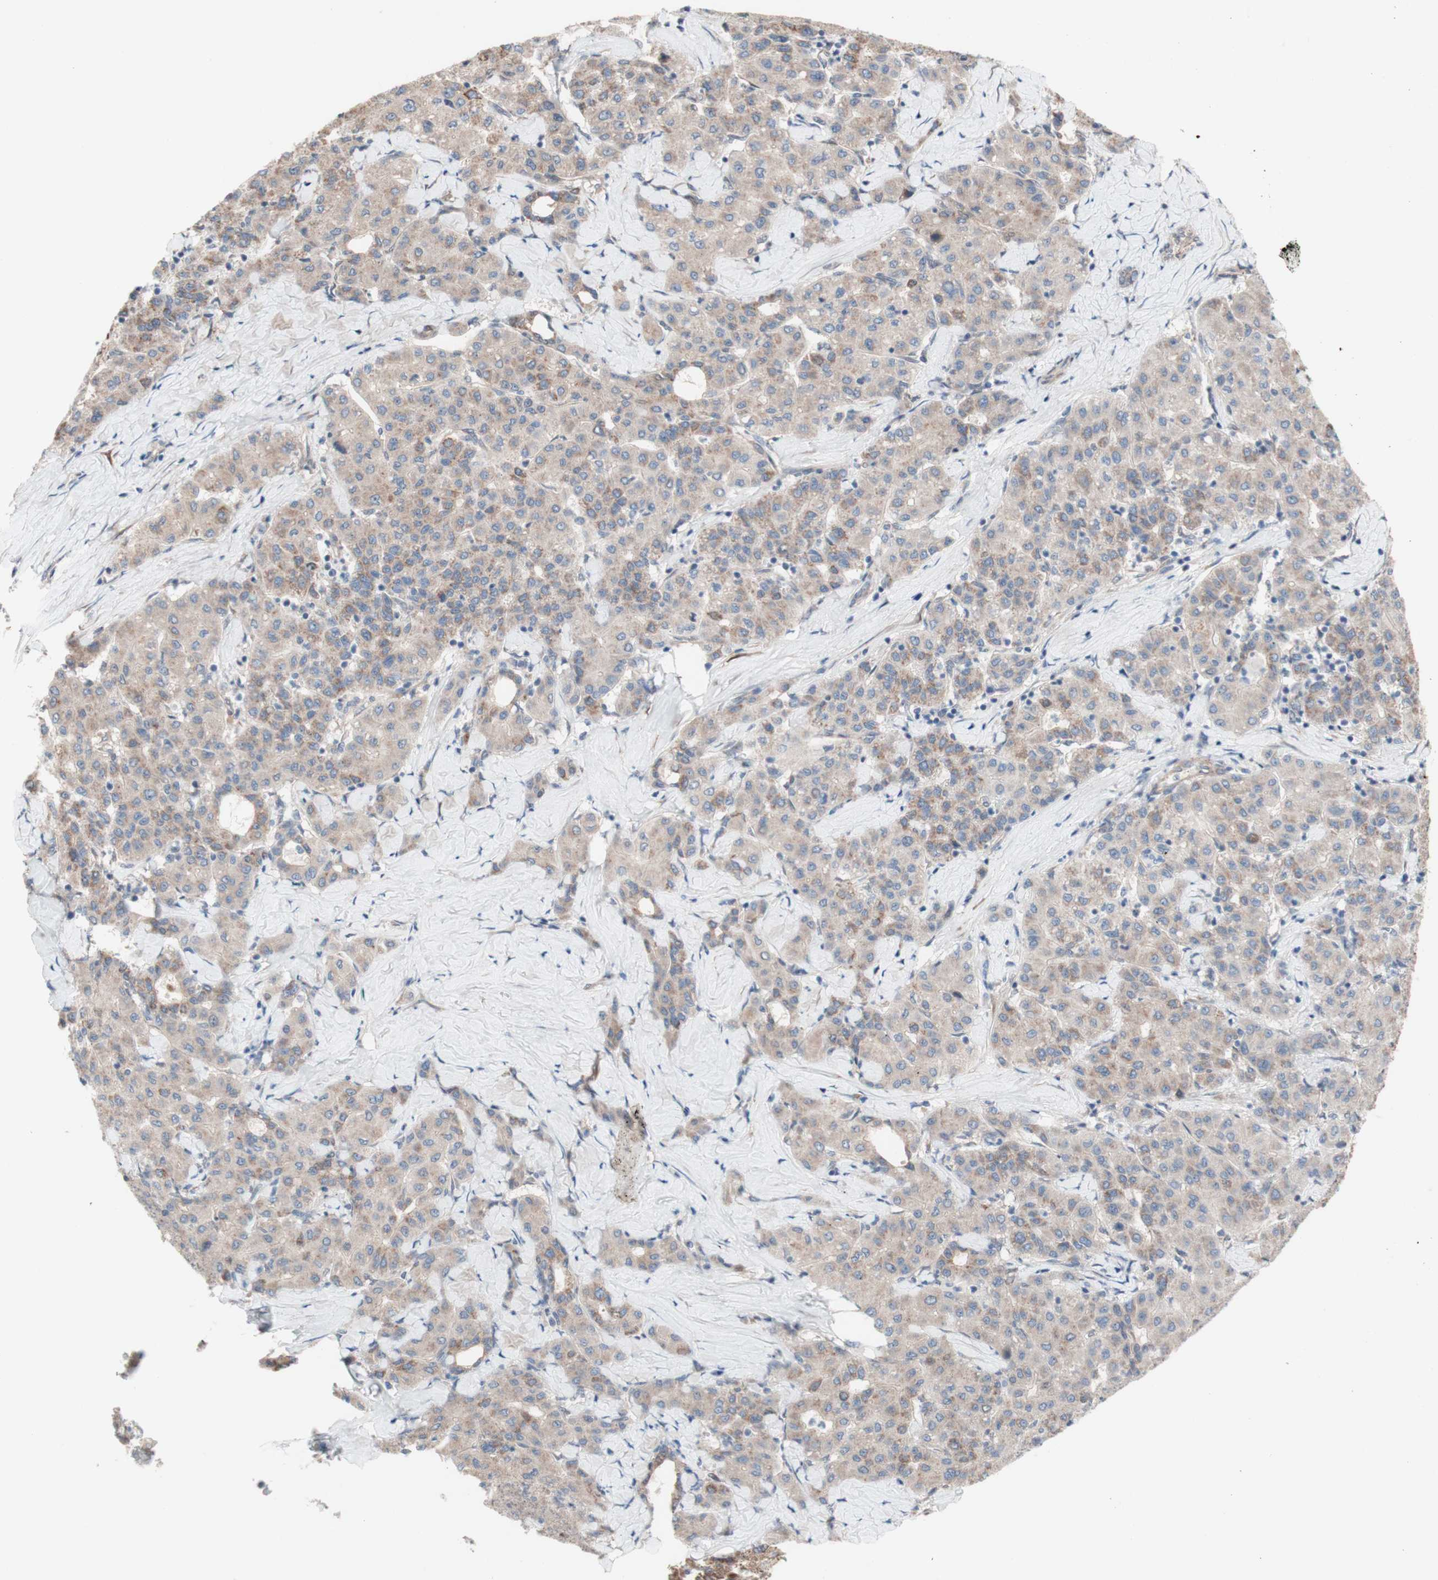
{"staining": {"intensity": "weak", "quantity": ">75%", "location": "cytoplasmic/membranous"}, "tissue": "liver cancer", "cell_type": "Tumor cells", "image_type": "cancer", "snomed": [{"axis": "morphology", "description": "Carcinoma, Hepatocellular, NOS"}, {"axis": "topography", "description": "Liver"}], "caption": "Approximately >75% of tumor cells in human liver hepatocellular carcinoma exhibit weak cytoplasmic/membranous protein positivity as visualized by brown immunohistochemical staining.", "gene": "CNN3", "patient": {"sex": "male", "age": 65}}